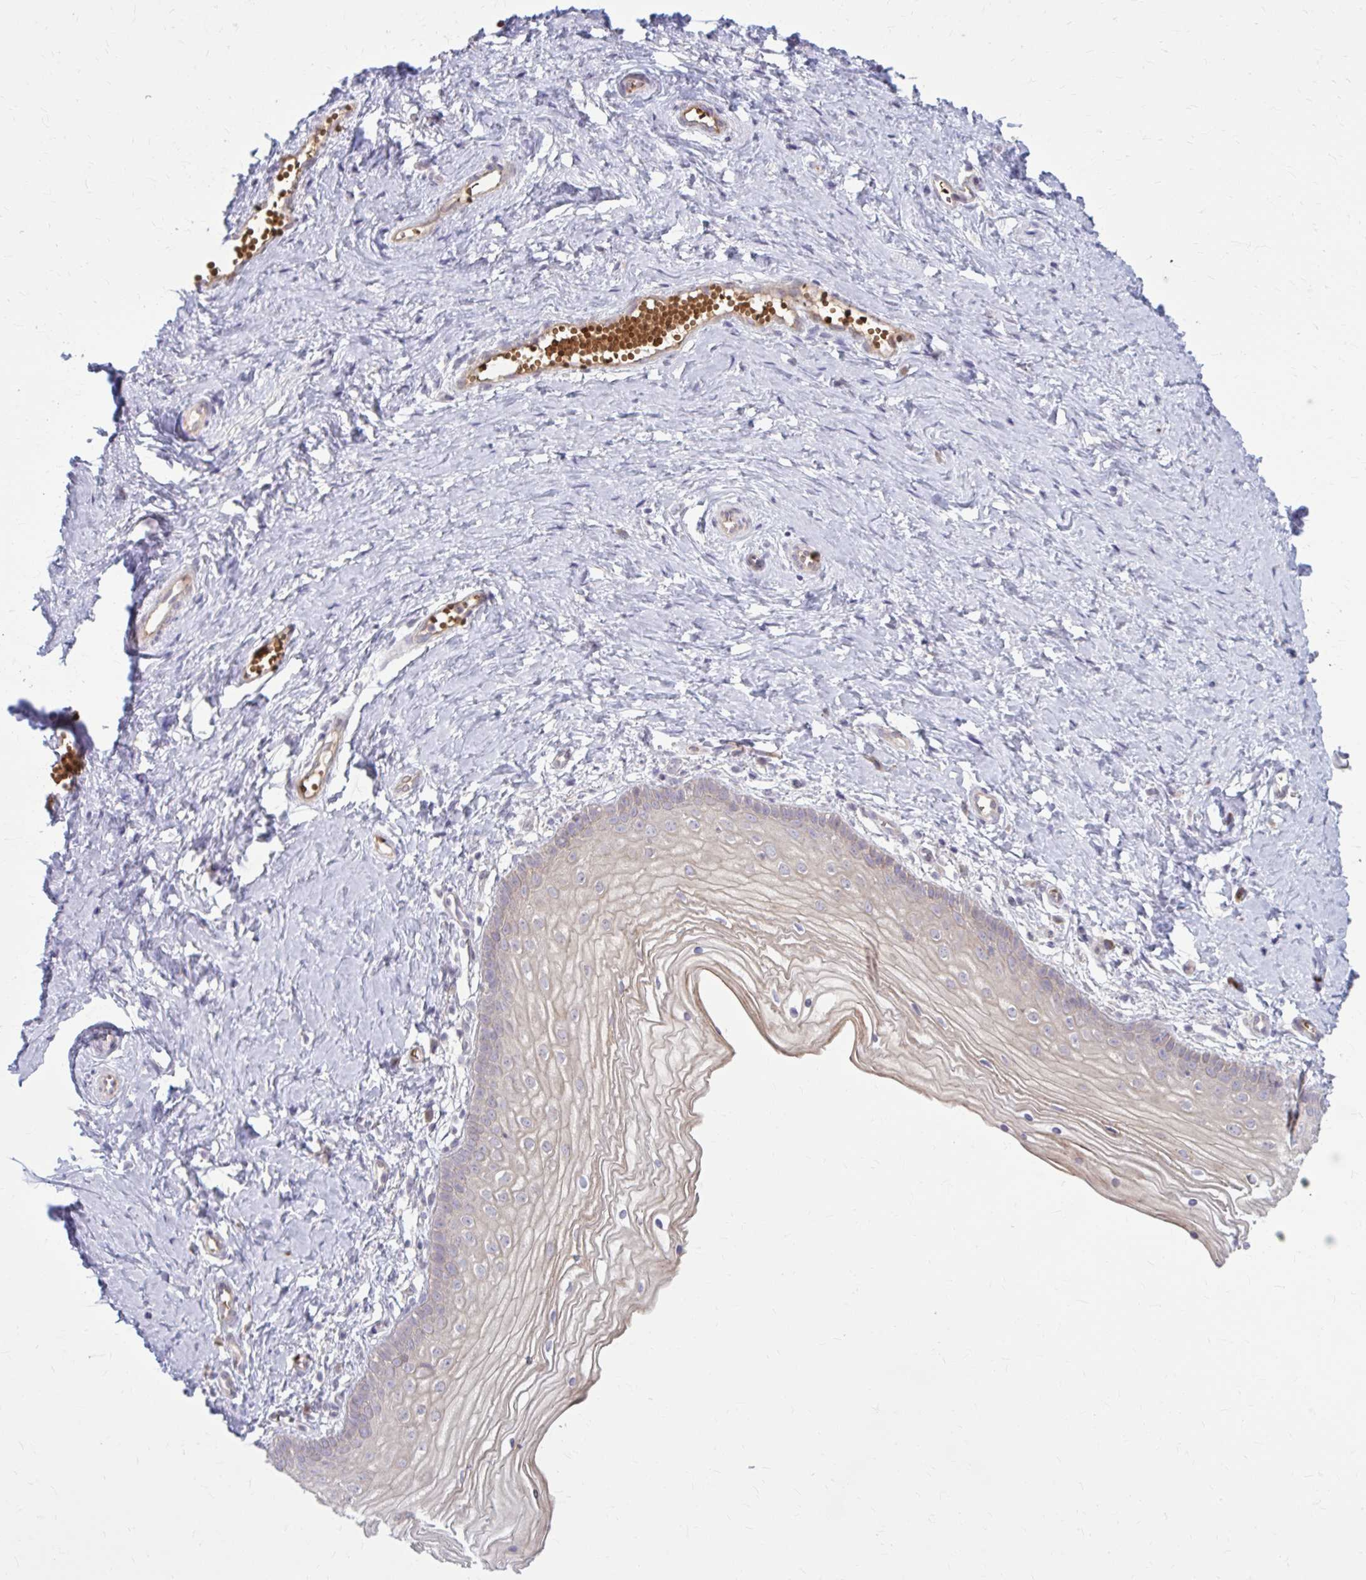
{"staining": {"intensity": "moderate", "quantity": "25%-75%", "location": "cytoplasmic/membranous"}, "tissue": "vagina", "cell_type": "Squamous epithelial cells", "image_type": "normal", "snomed": [{"axis": "morphology", "description": "Normal tissue, NOS"}, {"axis": "topography", "description": "Vagina"}], "caption": "About 25%-75% of squamous epithelial cells in unremarkable vagina reveal moderate cytoplasmic/membranous protein positivity as visualized by brown immunohistochemical staining.", "gene": "SNF8", "patient": {"sex": "female", "age": 38}}